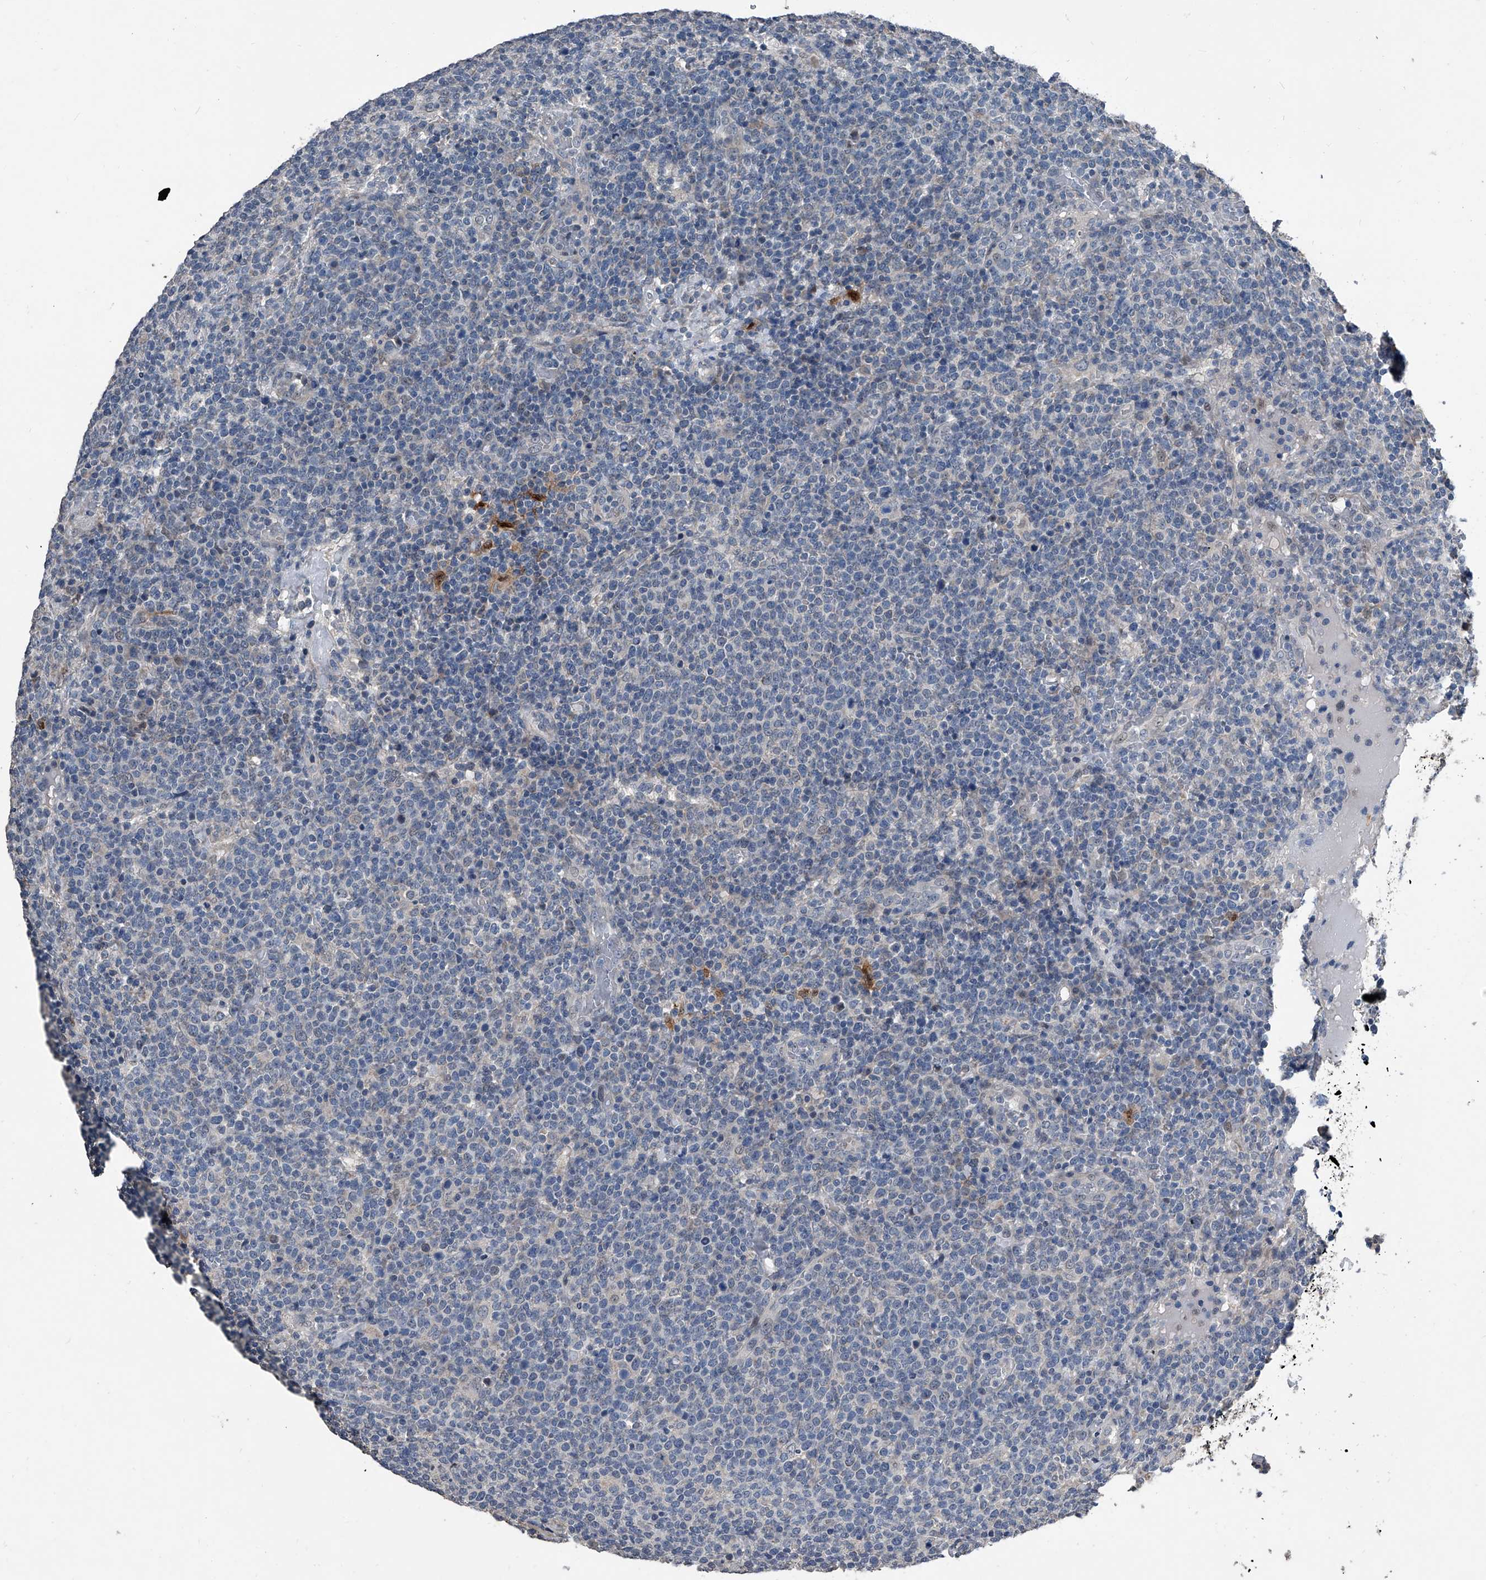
{"staining": {"intensity": "negative", "quantity": "none", "location": "none"}, "tissue": "lymphoma", "cell_type": "Tumor cells", "image_type": "cancer", "snomed": [{"axis": "morphology", "description": "Malignant lymphoma, non-Hodgkin's type, High grade"}, {"axis": "topography", "description": "Lymph node"}], "caption": "Tumor cells are negative for brown protein staining in malignant lymphoma, non-Hodgkin's type (high-grade).", "gene": "PHACTR1", "patient": {"sex": "male", "age": 61}}